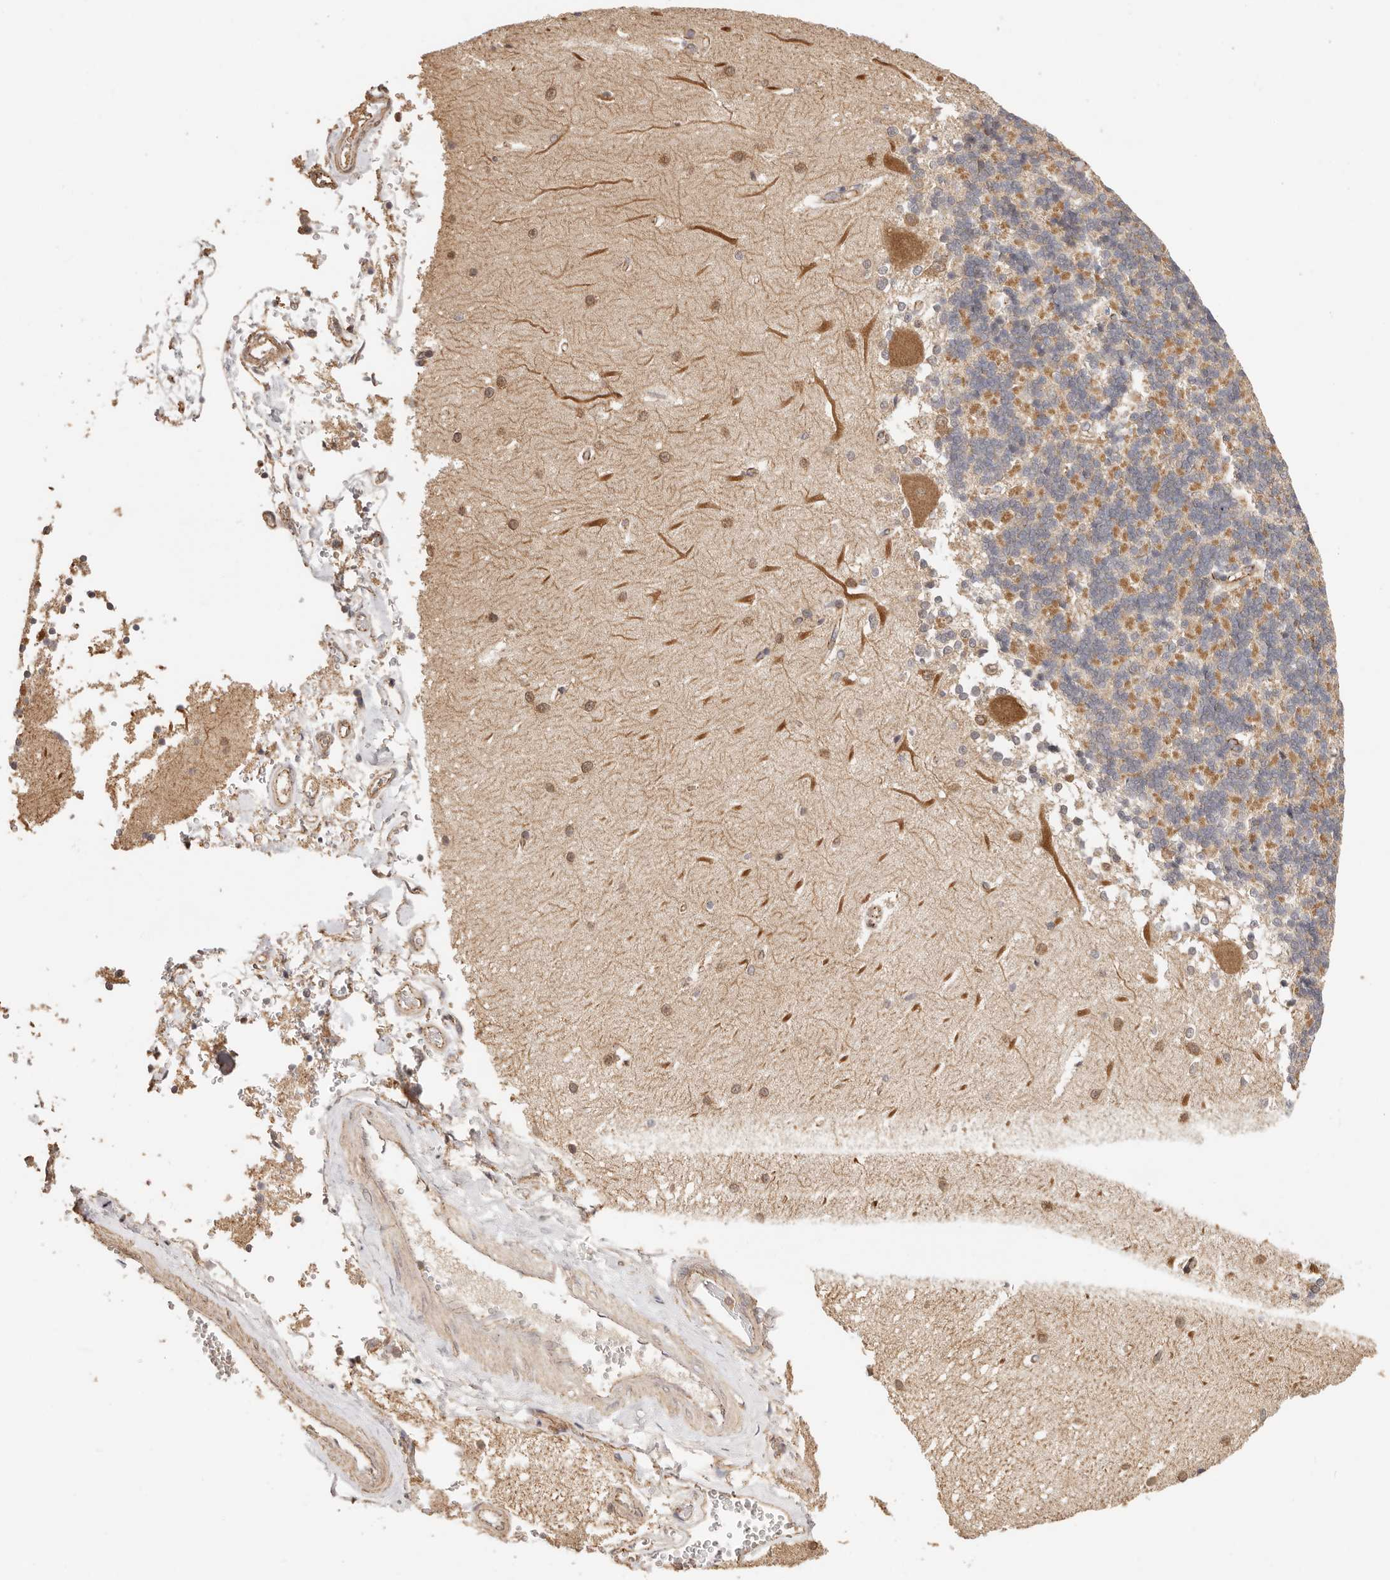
{"staining": {"intensity": "moderate", "quantity": "<25%", "location": "cytoplasmic/membranous"}, "tissue": "cerebellum", "cell_type": "Cells in granular layer", "image_type": "normal", "snomed": [{"axis": "morphology", "description": "Normal tissue, NOS"}, {"axis": "topography", "description": "Cerebellum"}], "caption": "A brown stain highlights moderate cytoplasmic/membranous staining of a protein in cells in granular layer of benign human cerebellum. Using DAB (brown) and hematoxylin (blue) stains, captured at high magnification using brightfield microscopy.", "gene": "AFDN", "patient": {"sex": "male", "age": 37}}